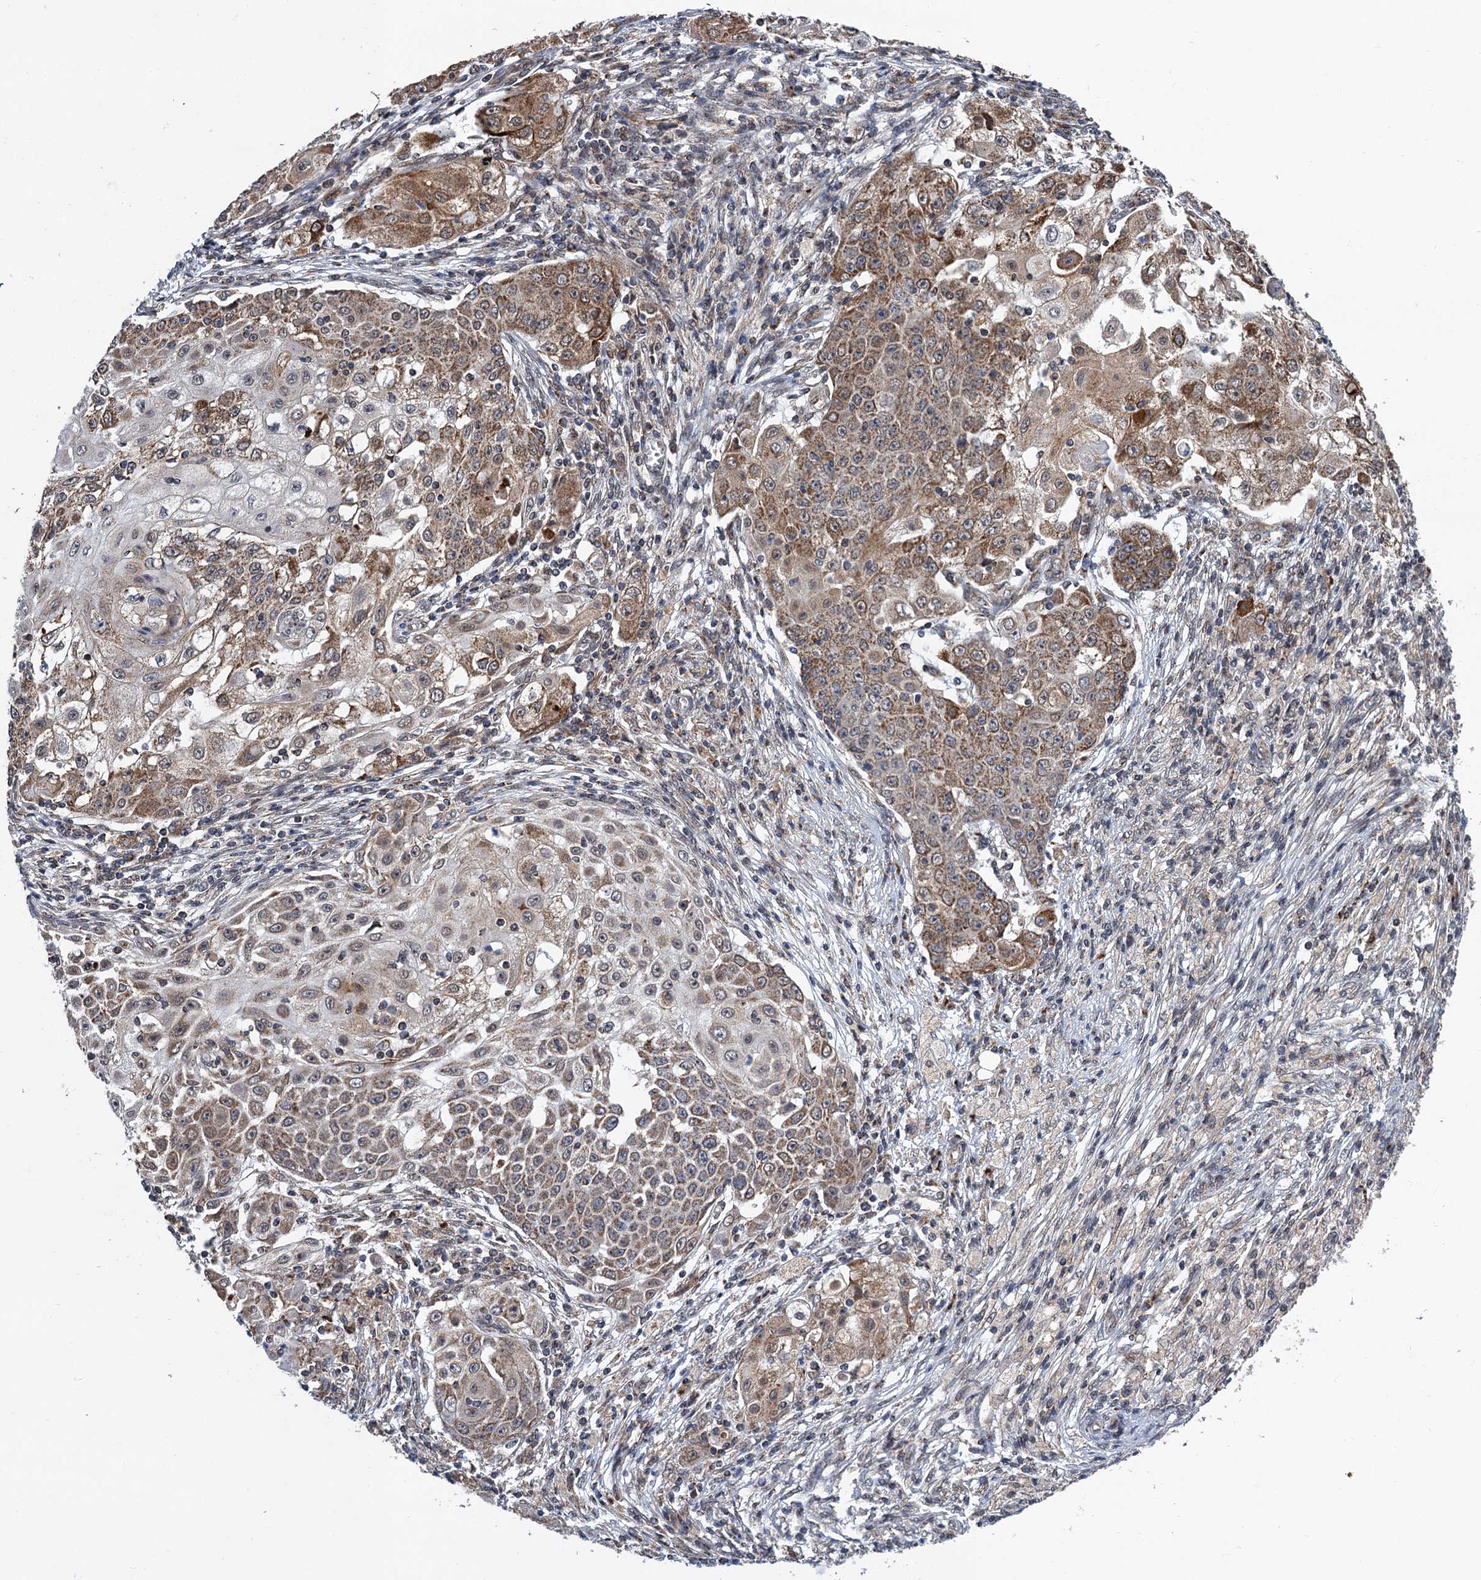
{"staining": {"intensity": "moderate", "quantity": ">75%", "location": "cytoplasmic/membranous"}, "tissue": "ovarian cancer", "cell_type": "Tumor cells", "image_type": "cancer", "snomed": [{"axis": "morphology", "description": "Carcinoma, endometroid"}, {"axis": "topography", "description": "Ovary"}], "caption": "Ovarian cancer tissue shows moderate cytoplasmic/membranous expression in about >75% of tumor cells, visualized by immunohistochemistry.", "gene": "CMPK2", "patient": {"sex": "female", "age": 42}}